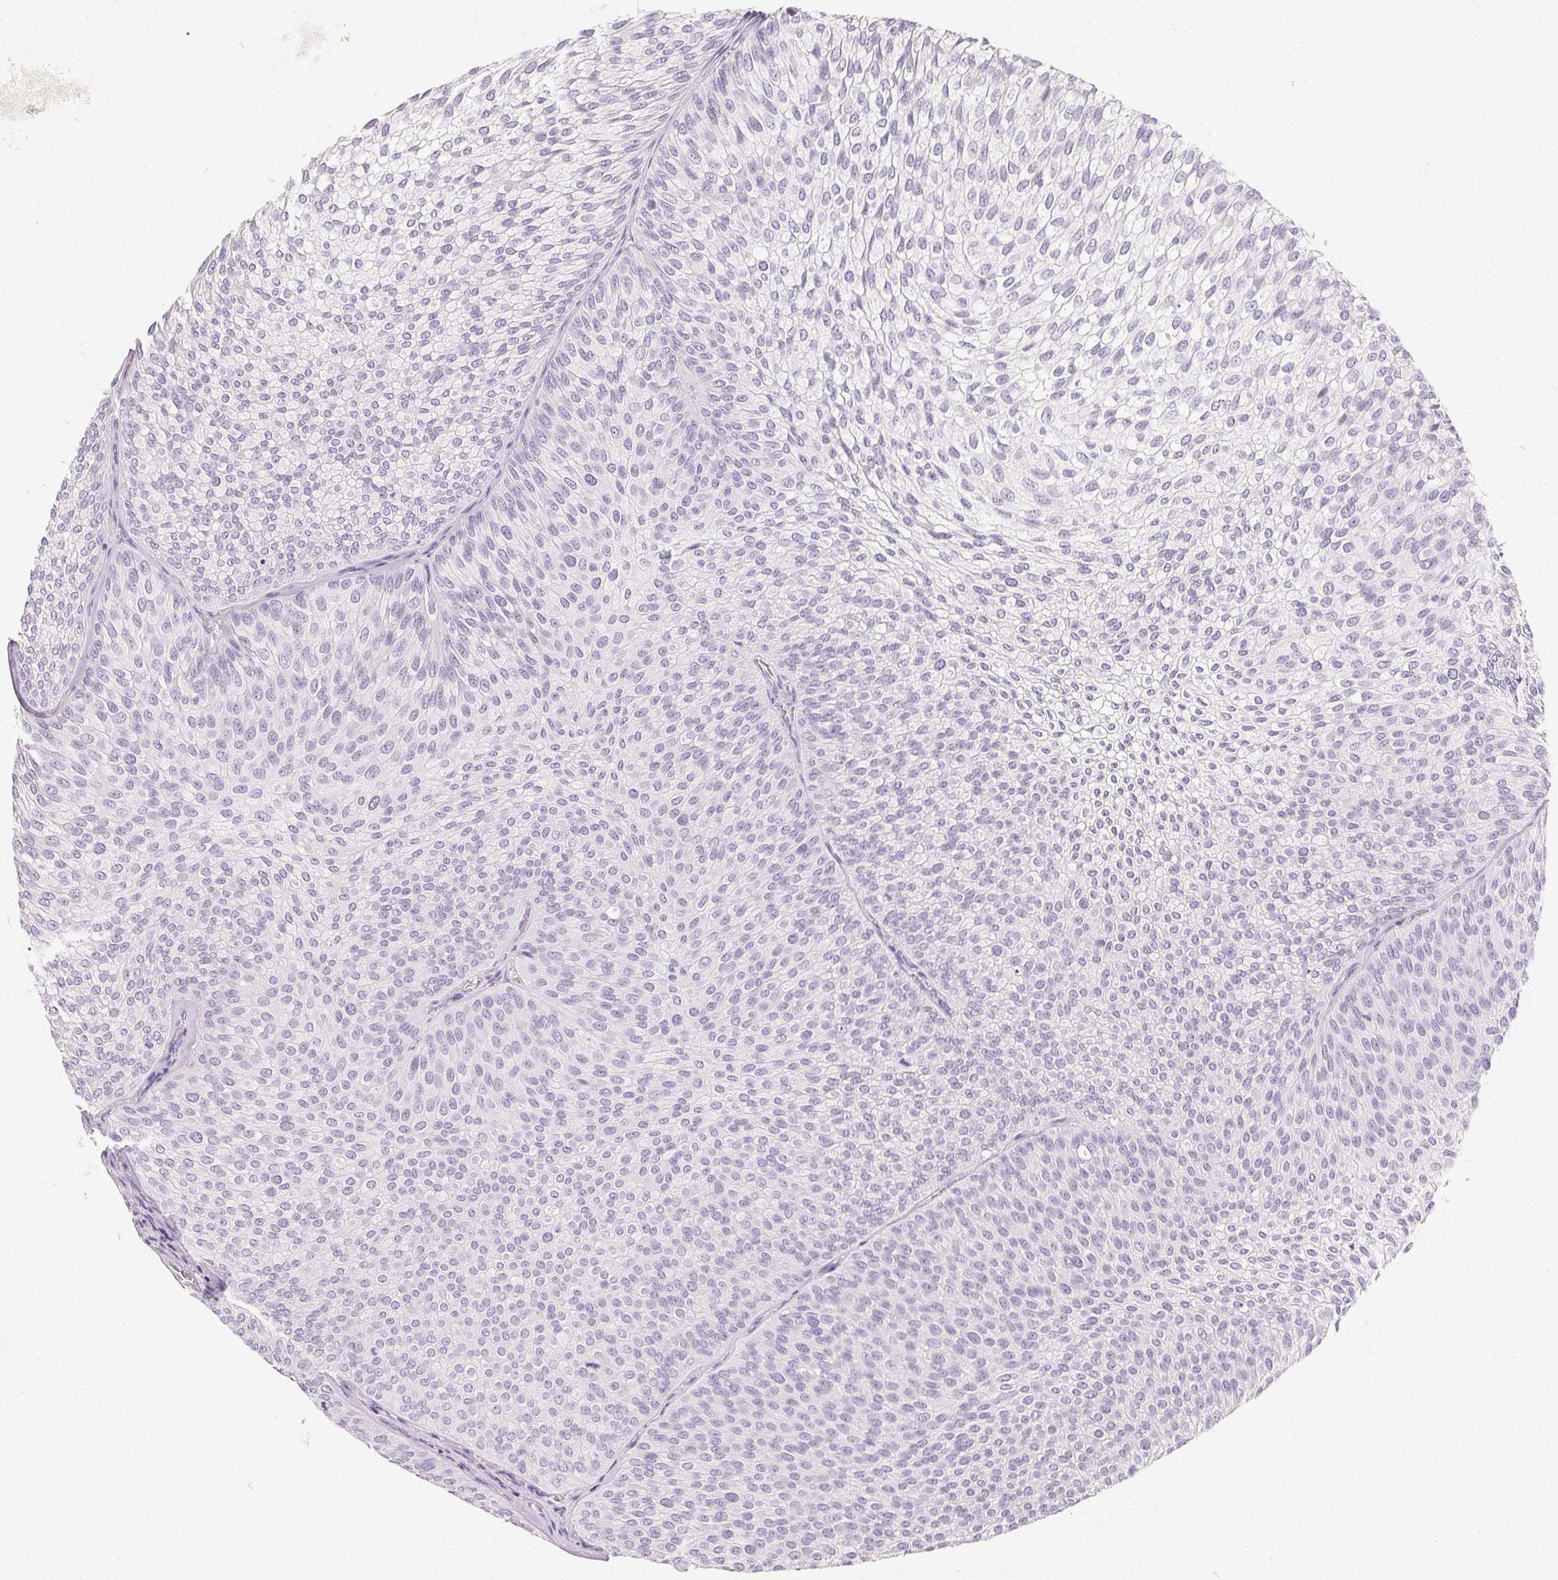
{"staining": {"intensity": "negative", "quantity": "none", "location": "none"}, "tissue": "urothelial cancer", "cell_type": "Tumor cells", "image_type": "cancer", "snomed": [{"axis": "morphology", "description": "Urothelial carcinoma, Low grade"}, {"axis": "topography", "description": "Urinary bladder"}], "caption": "Immunohistochemical staining of human low-grade urothelial carcinoma exhibits no significant staining in tumor cells.", "gene": "MIOX", "patient": {"sex": "male", "age": 91}}